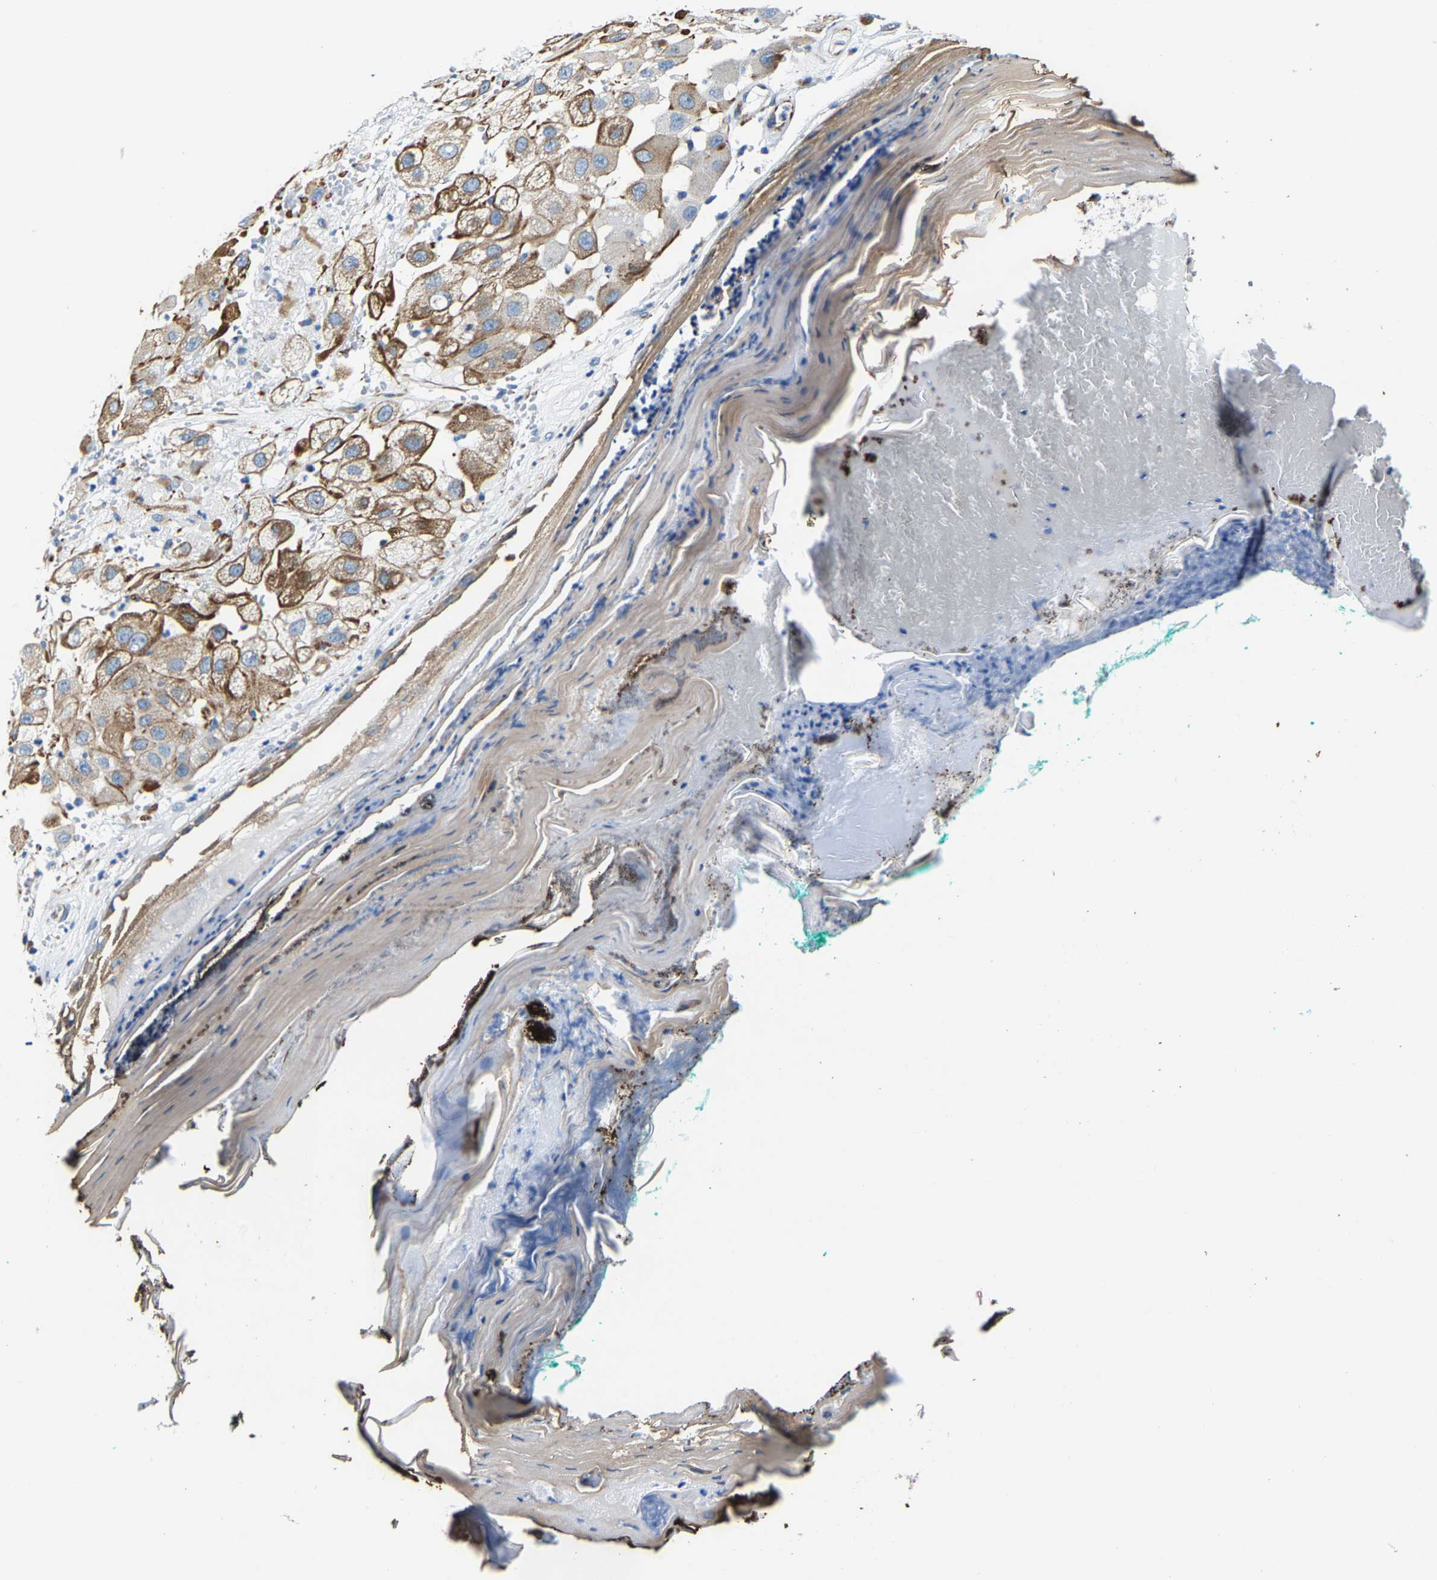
{"staining": {"intensity": "moderate", "quantity": ">75%", "location": "cytoplasmic/membranous"}, "tissue": "melanoma", "cell_type": "Tumor cells", "image_type": "cancer", "snomed": [{"axis": "morphology", "description": "Malignant melanoma, NOS"}, {"axis": "topography", "description": "Skin"}], "caption": "A micrograph of human malignant melanoma stained for a protein reveals moderate cytoplasmic/membranous brown staining in tumor cells.", "gene": "MMEL1", "patient": {"sex": "female", "age": 81}}